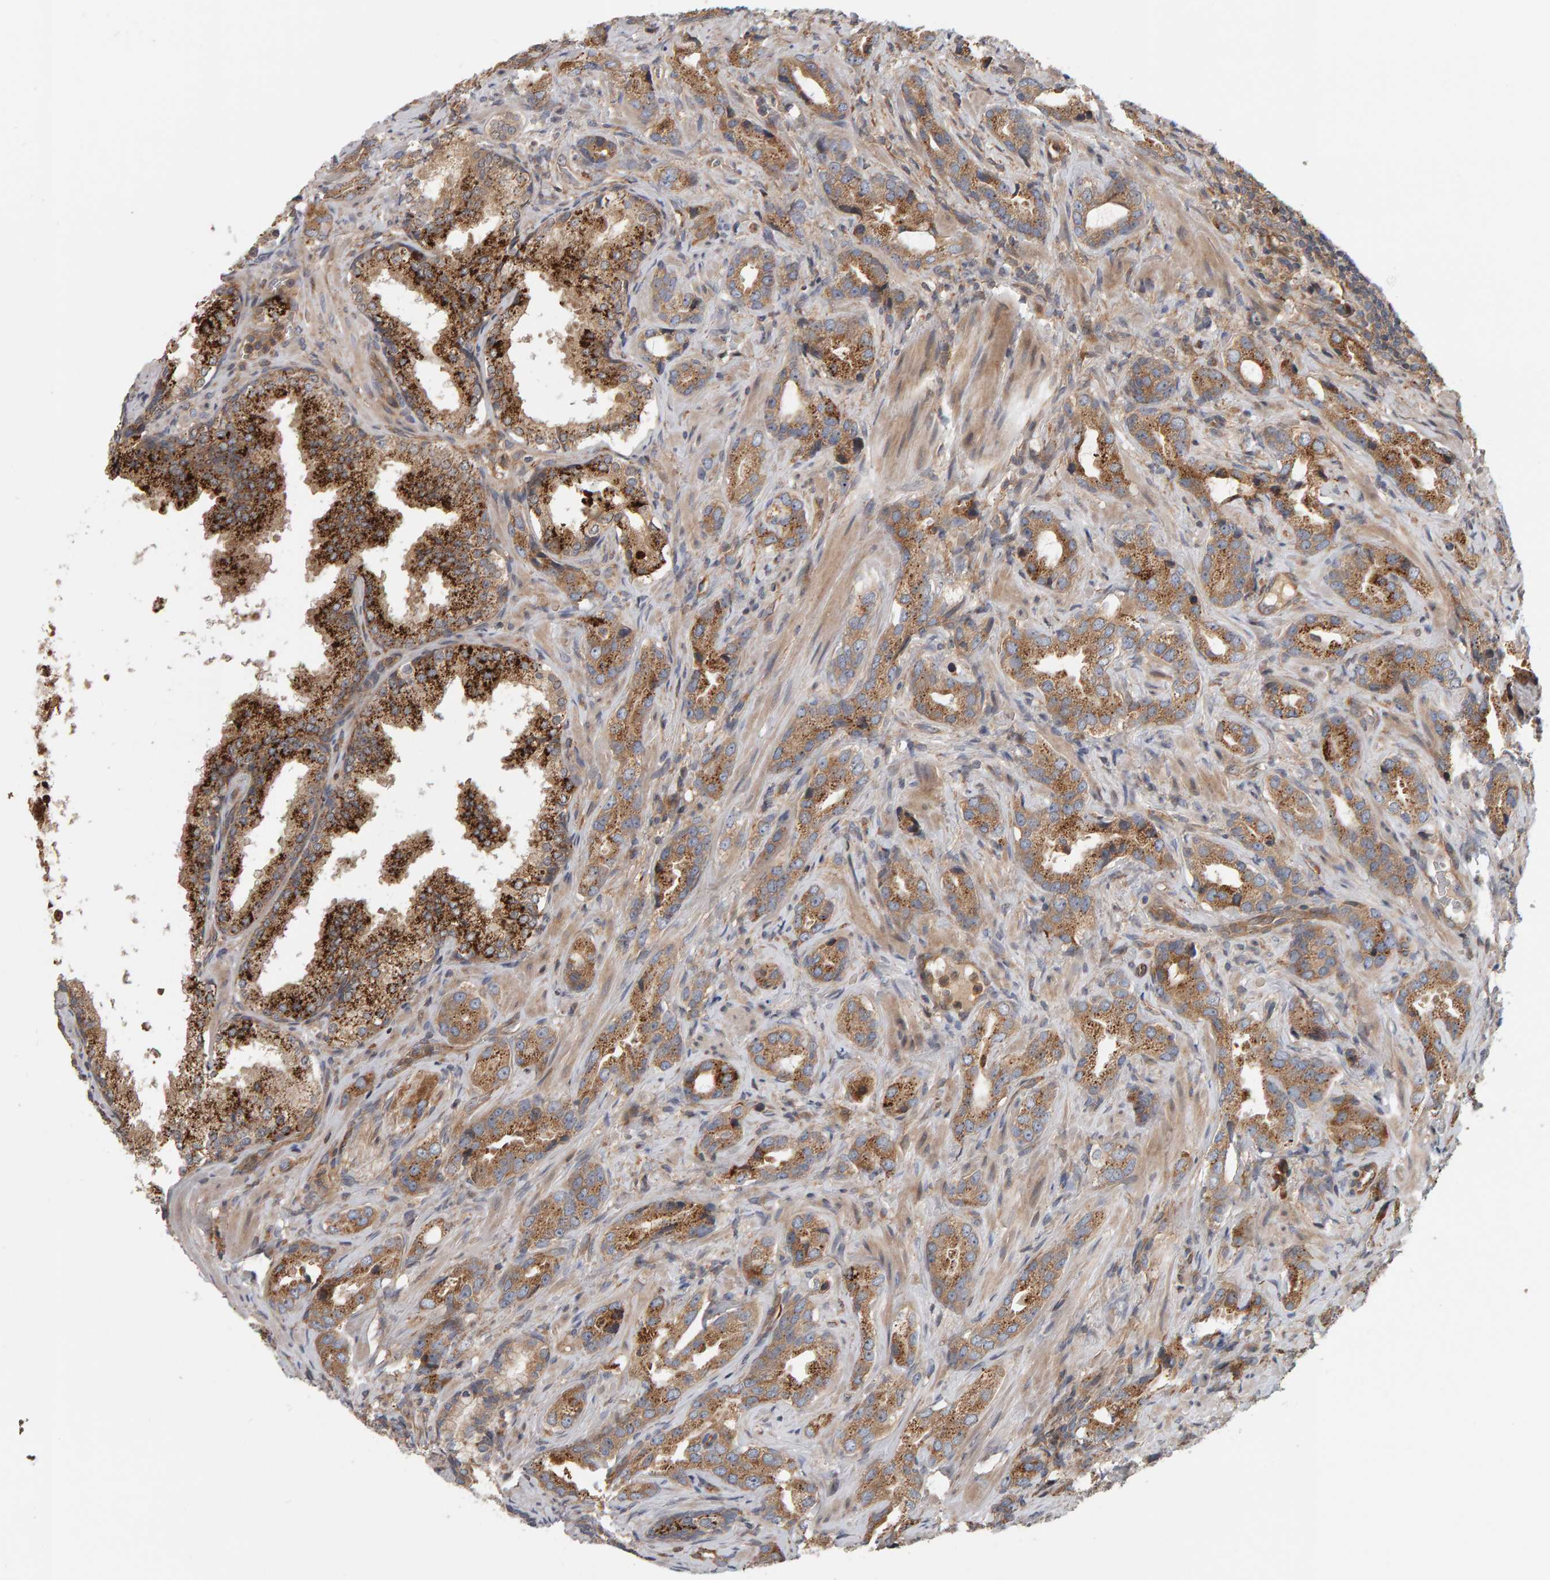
{"staining": {"intensity": "moderate", "quantity": ">75%", "location": "cytoplasmic/membranous"}, "tissue": "prostate cancer", "cell_type": "Tumor cells", "image_type": "cancer", "snomed": [{"axis": "morphology", "description": "Adenocarcinoma, High grade"}, {"axis": "topography", "description": "Prostate"}], "caption": "Immunohistochemical staining of prostate cancer (high-grade adenocarcinoma) displays medium levels of moderate cytoplasmic/membranous staining in approximately >75% of tumor cells. (Stains: DAB (3,3'-diaminobenzidine) in brown, nuclei in blue, Microscopy: brightfield microscopy at high magnification).", "gene": "C9orf72", "patient": {"sex": "male", "age": 63}}